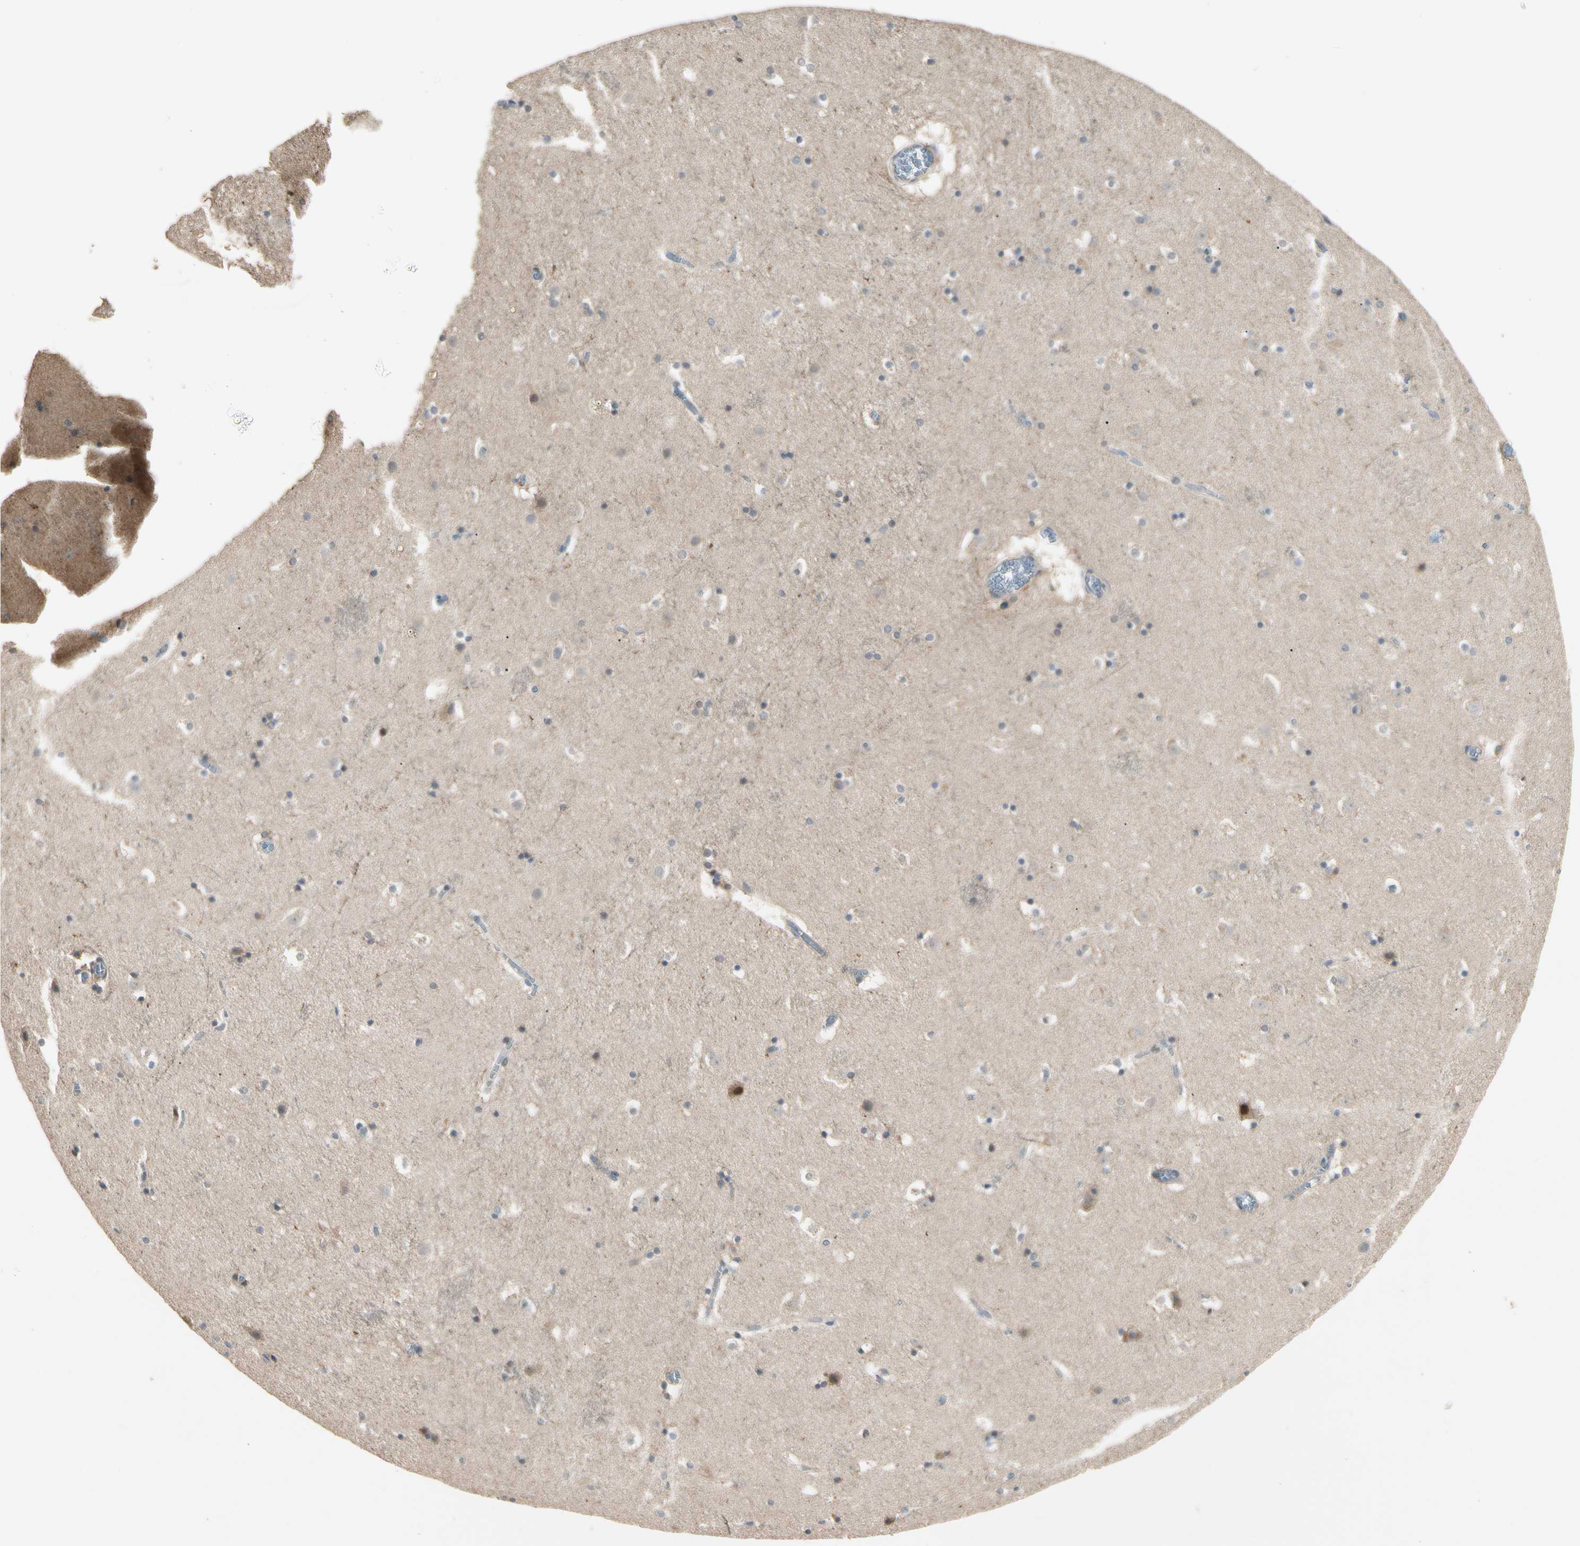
{"staining": {"intensity": "weak", "quantity": "<25%", "location": "cytoplasmic/membranous"}, "tissue": "caudate", "cell_type": "Glial cells", "image_type": "normal", "snomed": [{"axis": "morphology", "description": "Normal tissue, NOS"}, {"axis": "topography", "description": "Lateral ventricle wall"}], "caption": "A histopathology image of caudate stained for a protein demonstrates no brown staining in glial cells. (DAB immunohistochemistry, high magnification).", "gene": "ATG4C", "patient": {"sex": "male", "age": 45}}